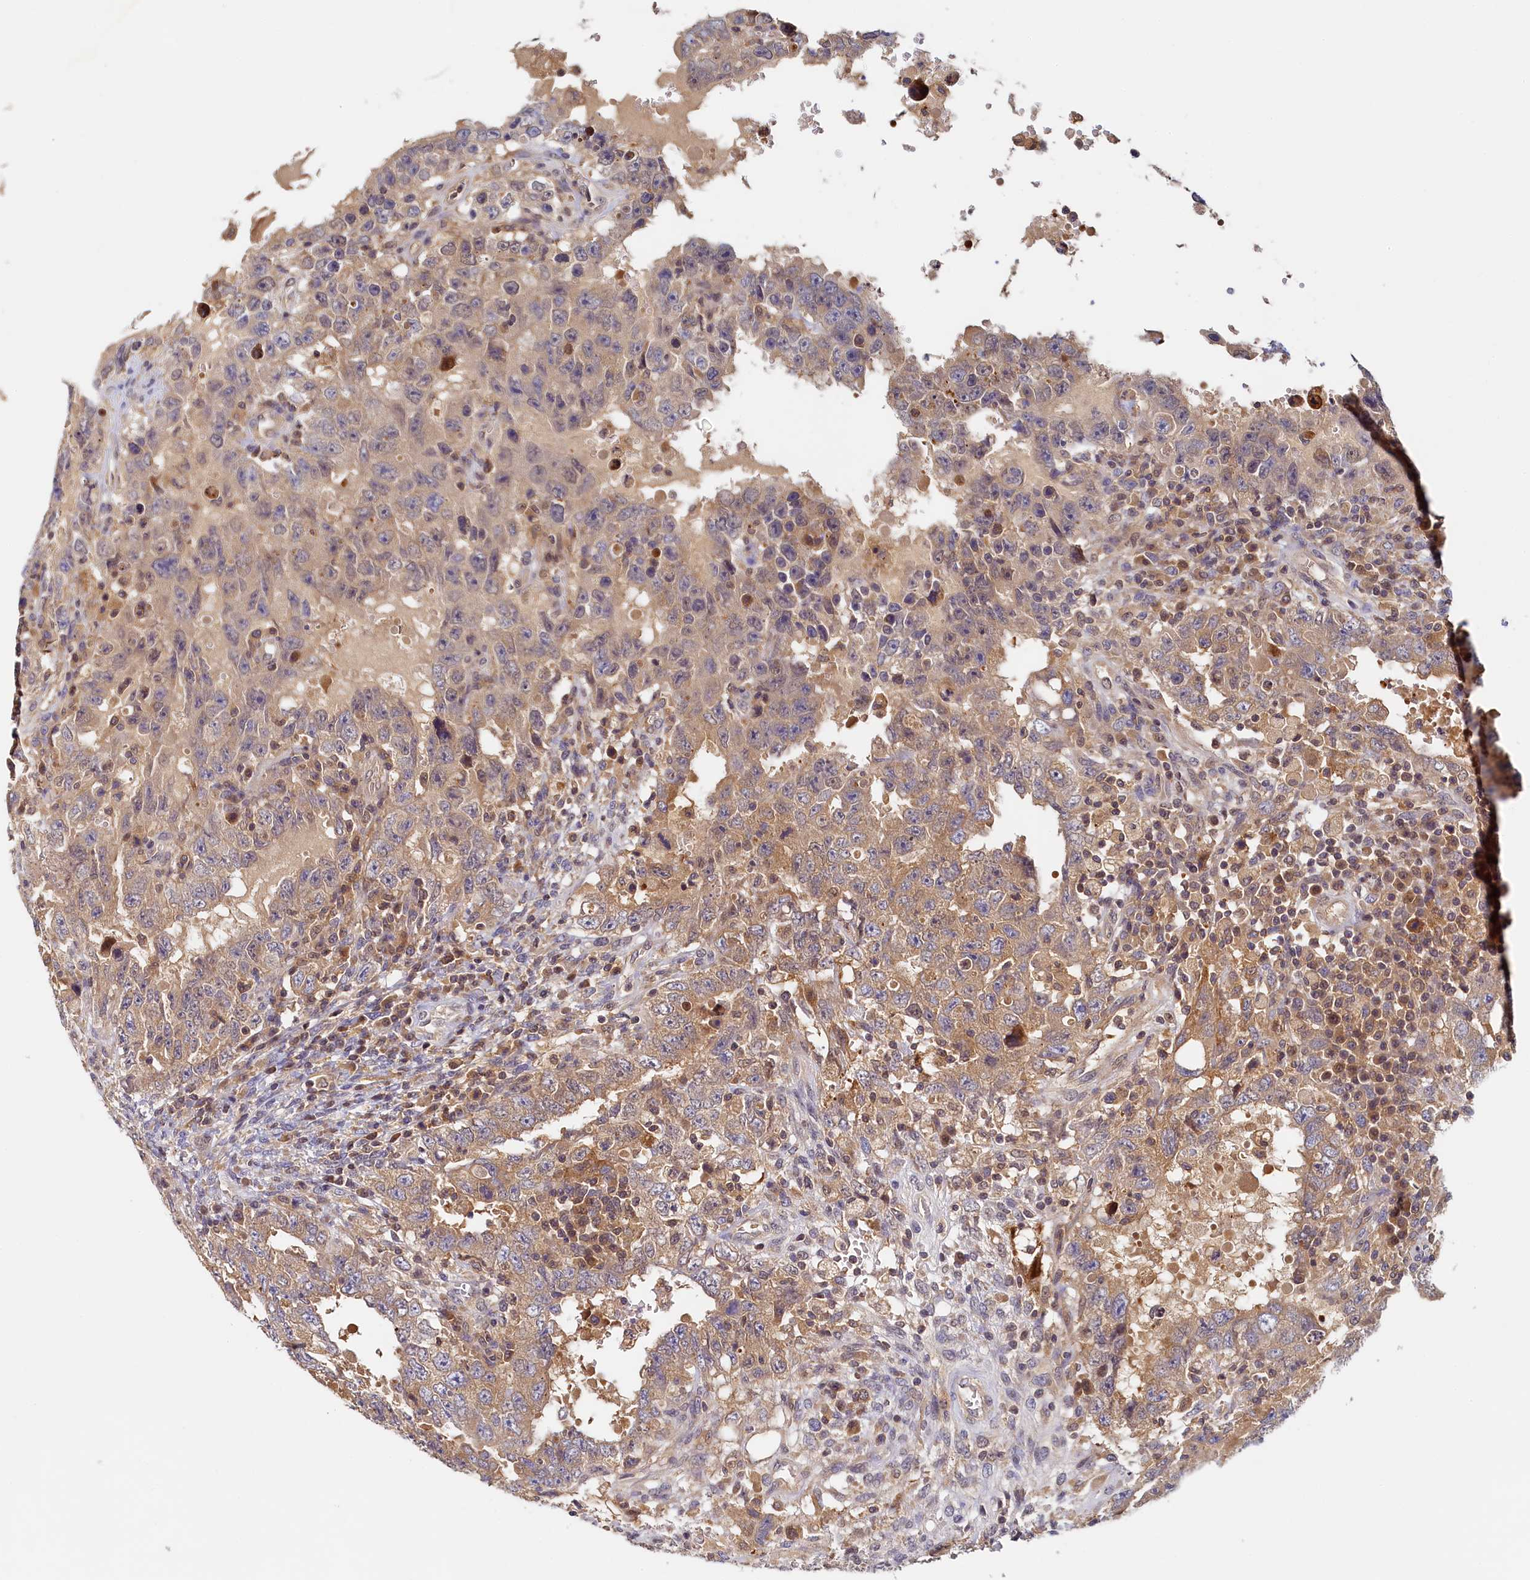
{"staining": {"intensity": "moderate", "quantity": ">75%", "location": "cytoplasmic/membranous,nuclear"}, "tissue": "testis cancer", "cell_type": "Tumor cells", "image_type": "cancer", "snomed": [{"axis": "morphology", "description": "Carcinoma, Embryonal, NOS"}, {"axis": "topography", "description": "Testis"}], "caption": "High-power microscopy captured an immunohistochemistry (IHC) histopathology image of testis cancer (embryonal carcinoma), revealing moderate cytoplasmic/membranous and nuclear staining in about >75% of tumor cells.", "gene": "PAAF1", "patient": {"sex": "male", "age": 26}}